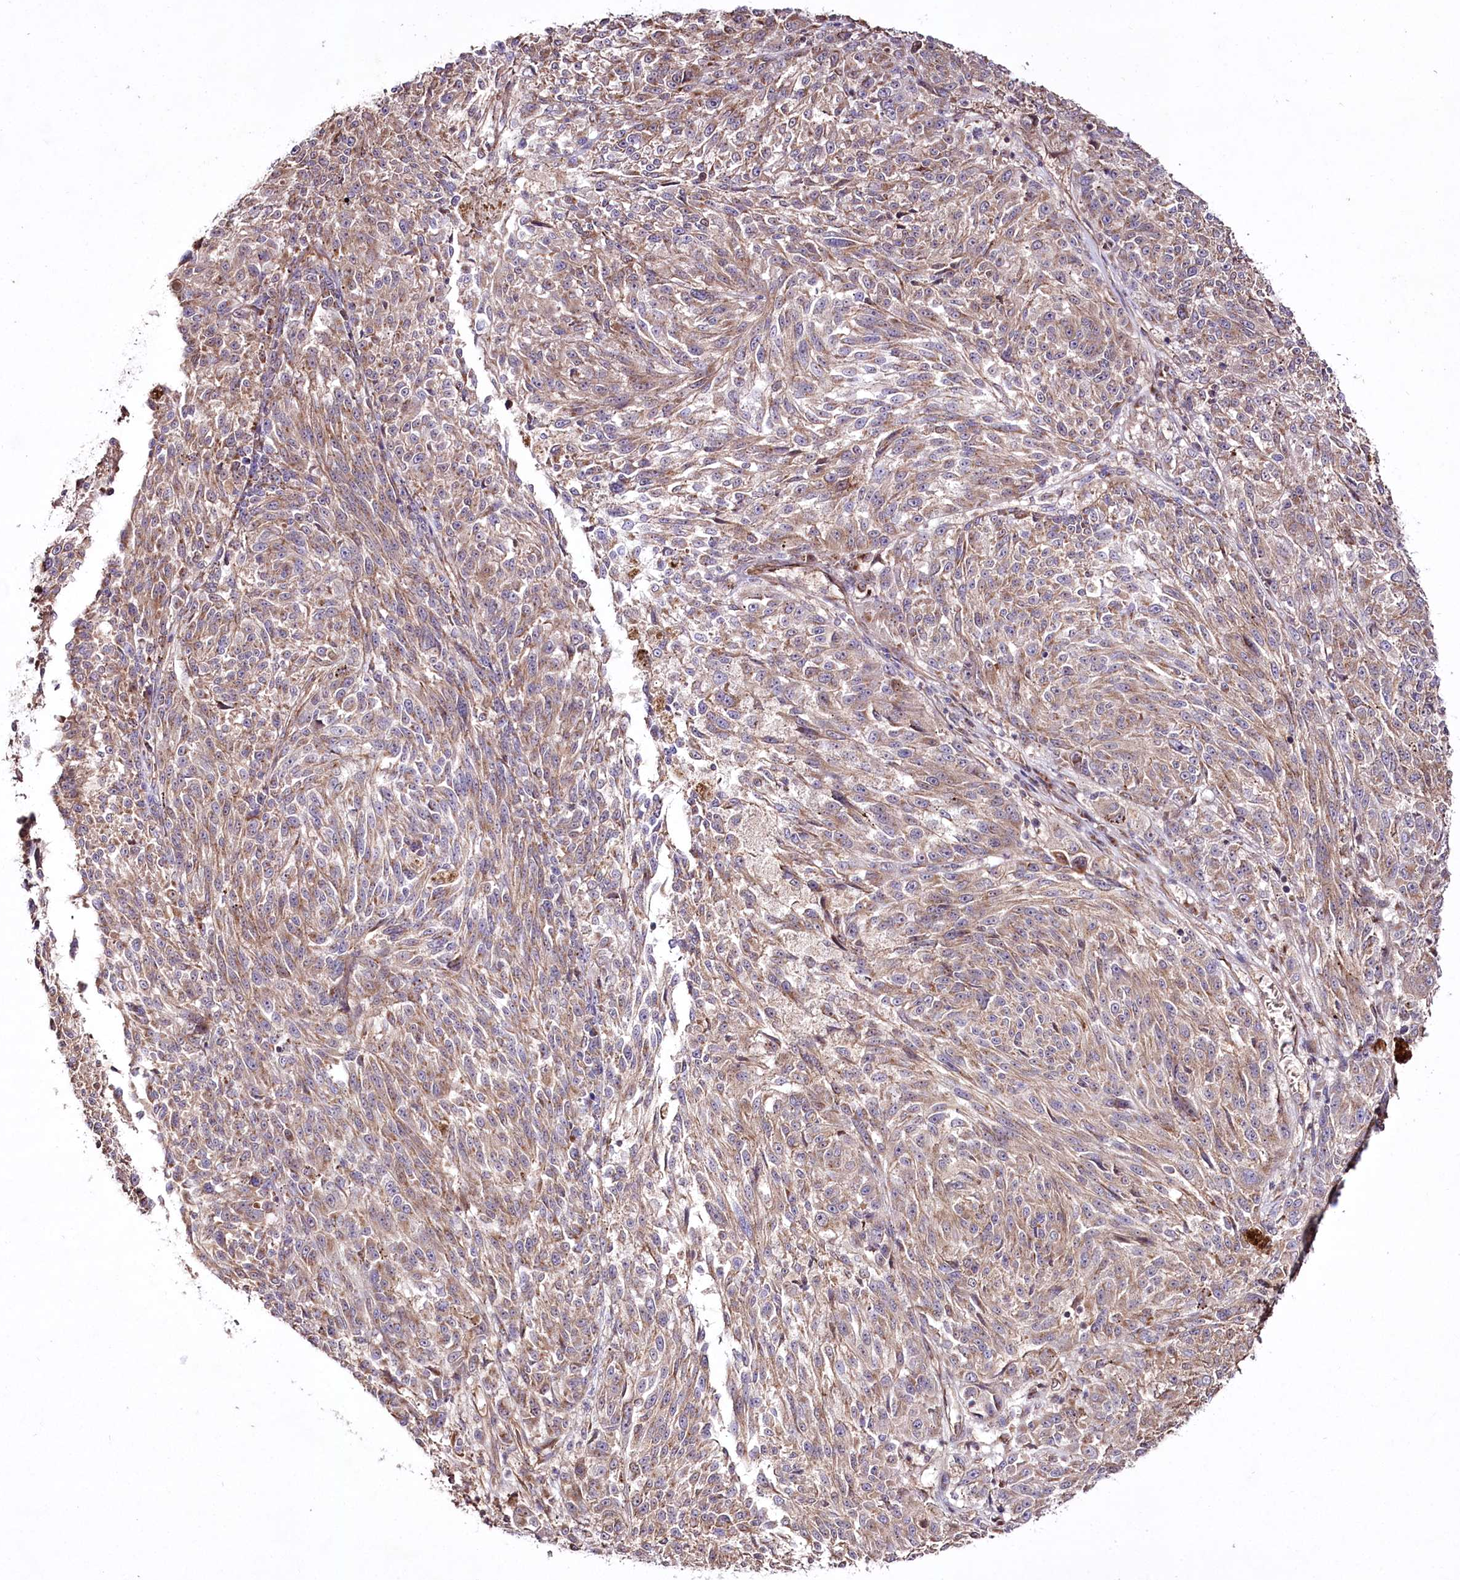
{"staining": {"intensity": "moderate", "quantity": ">75%", "location": "cytoplasmic/membranous"}, "tissue": "melanoma", "cell_type": "Tumor cells", "image_type": "cancer", "snomed": [{"axis": "morphology", "description": "Malignant melanoma, NOS"}, {"axis": "topography", "description": "Skin"}], "caption": "Tumor cells exhibit medium levels of moderate cytoplasmic/membranous staining in approximately >75% of cells in melanoma.", "gene": "REXO2", "patient": {"sex": "male", "age": 53}}